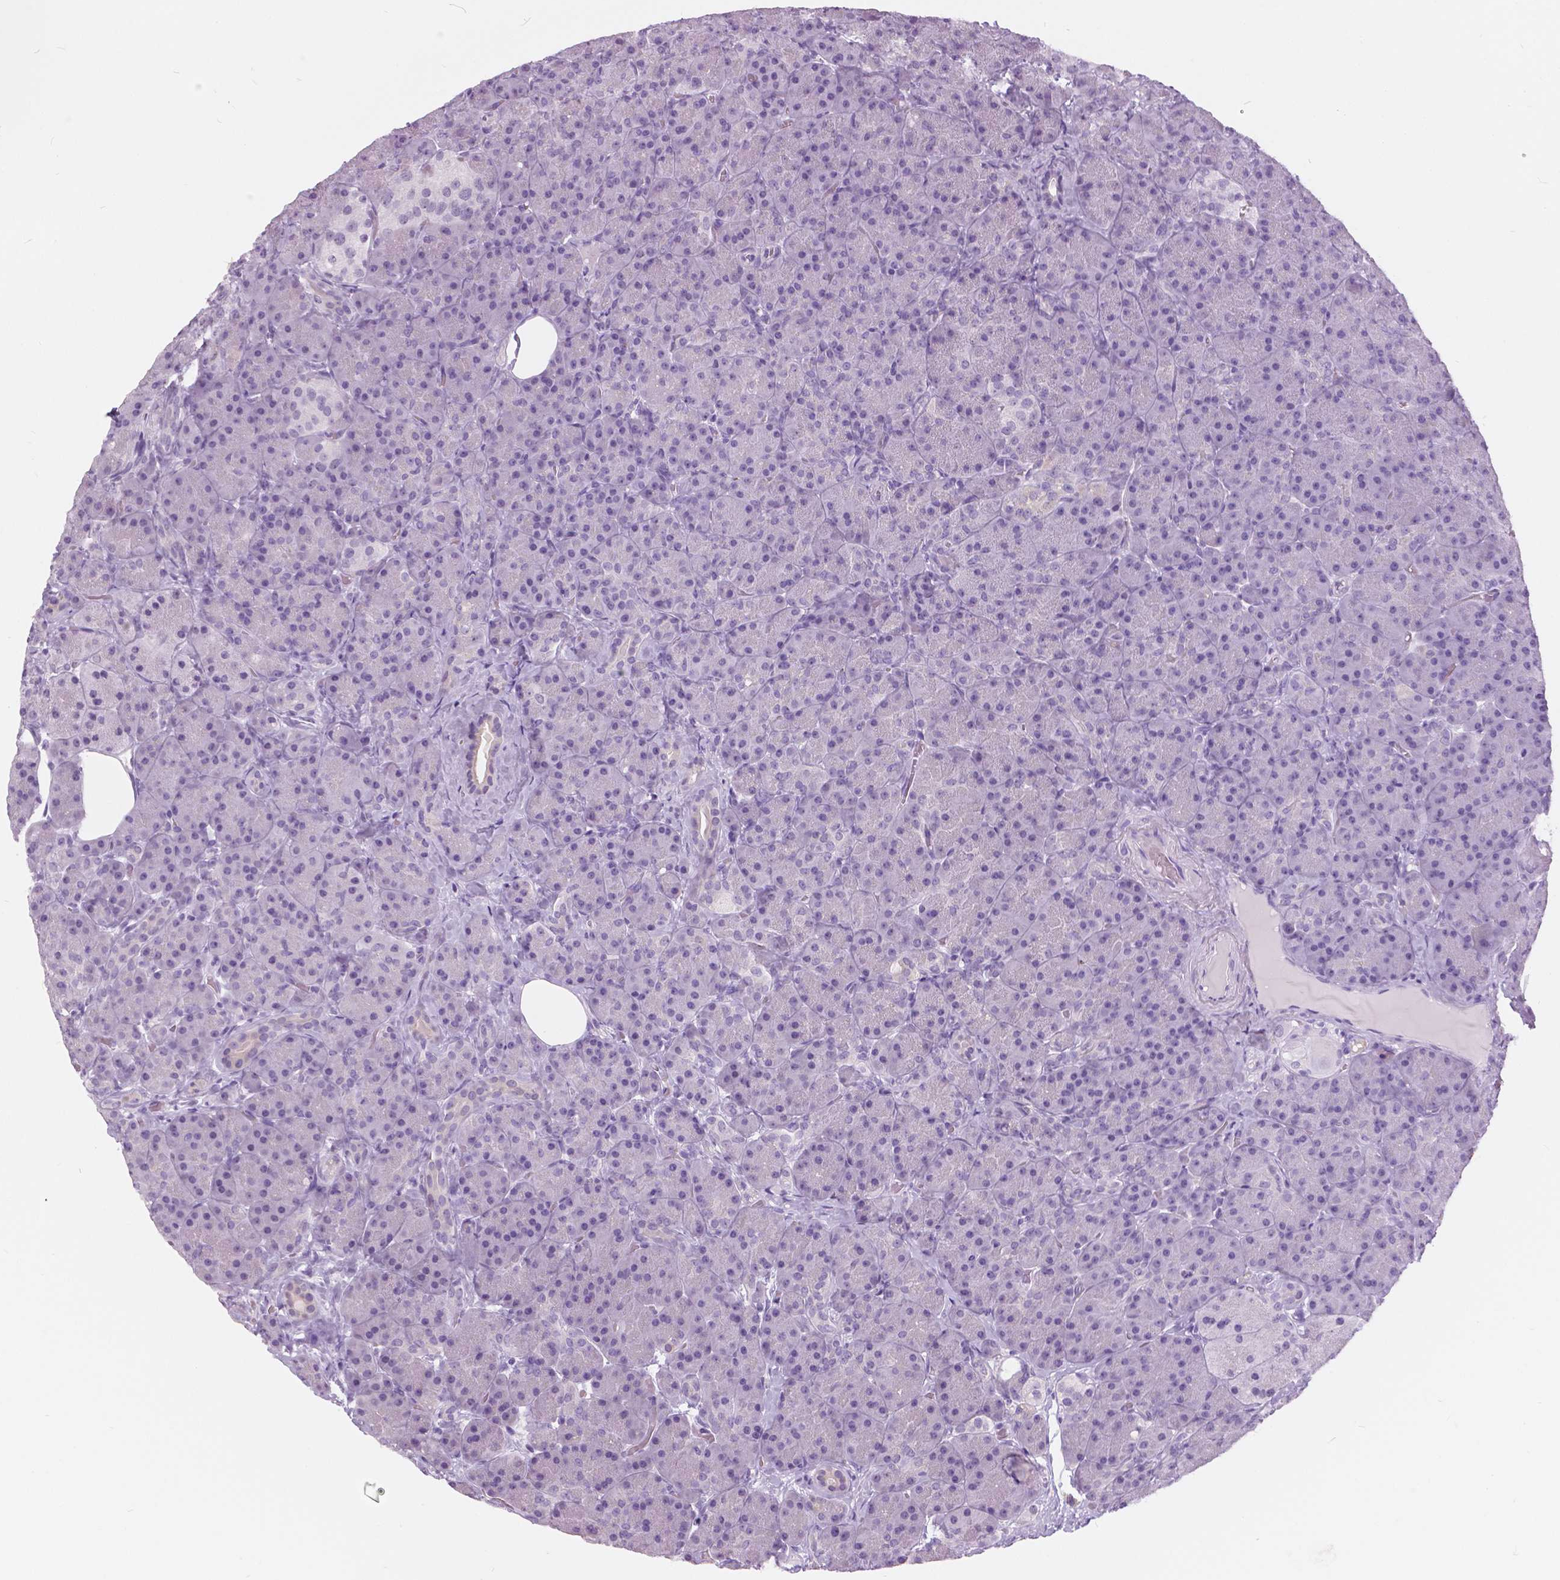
{"staining": {"intensity": "negative", "quantity": "none", "location": "none"}, "tissue": "pancreas", "cell_type": "Exocrine glandular cells", "image_type": "normal", "snomed": [{"axis": "morphology", "description": "Normal tissue, NOS"}, {"axis": "topography", "description": "Pancreas"}], "caption": "This is a image of immunohistochemistry staining of normal pancreas, which shows no positivity in exocrine glandular cells. (DAB (3,3'-diaminobenzidine) immunohistochemistry with hematoxylin counter stain).", "gene": "MYOM1", "patient": {"sex": "male", "age": 57}}